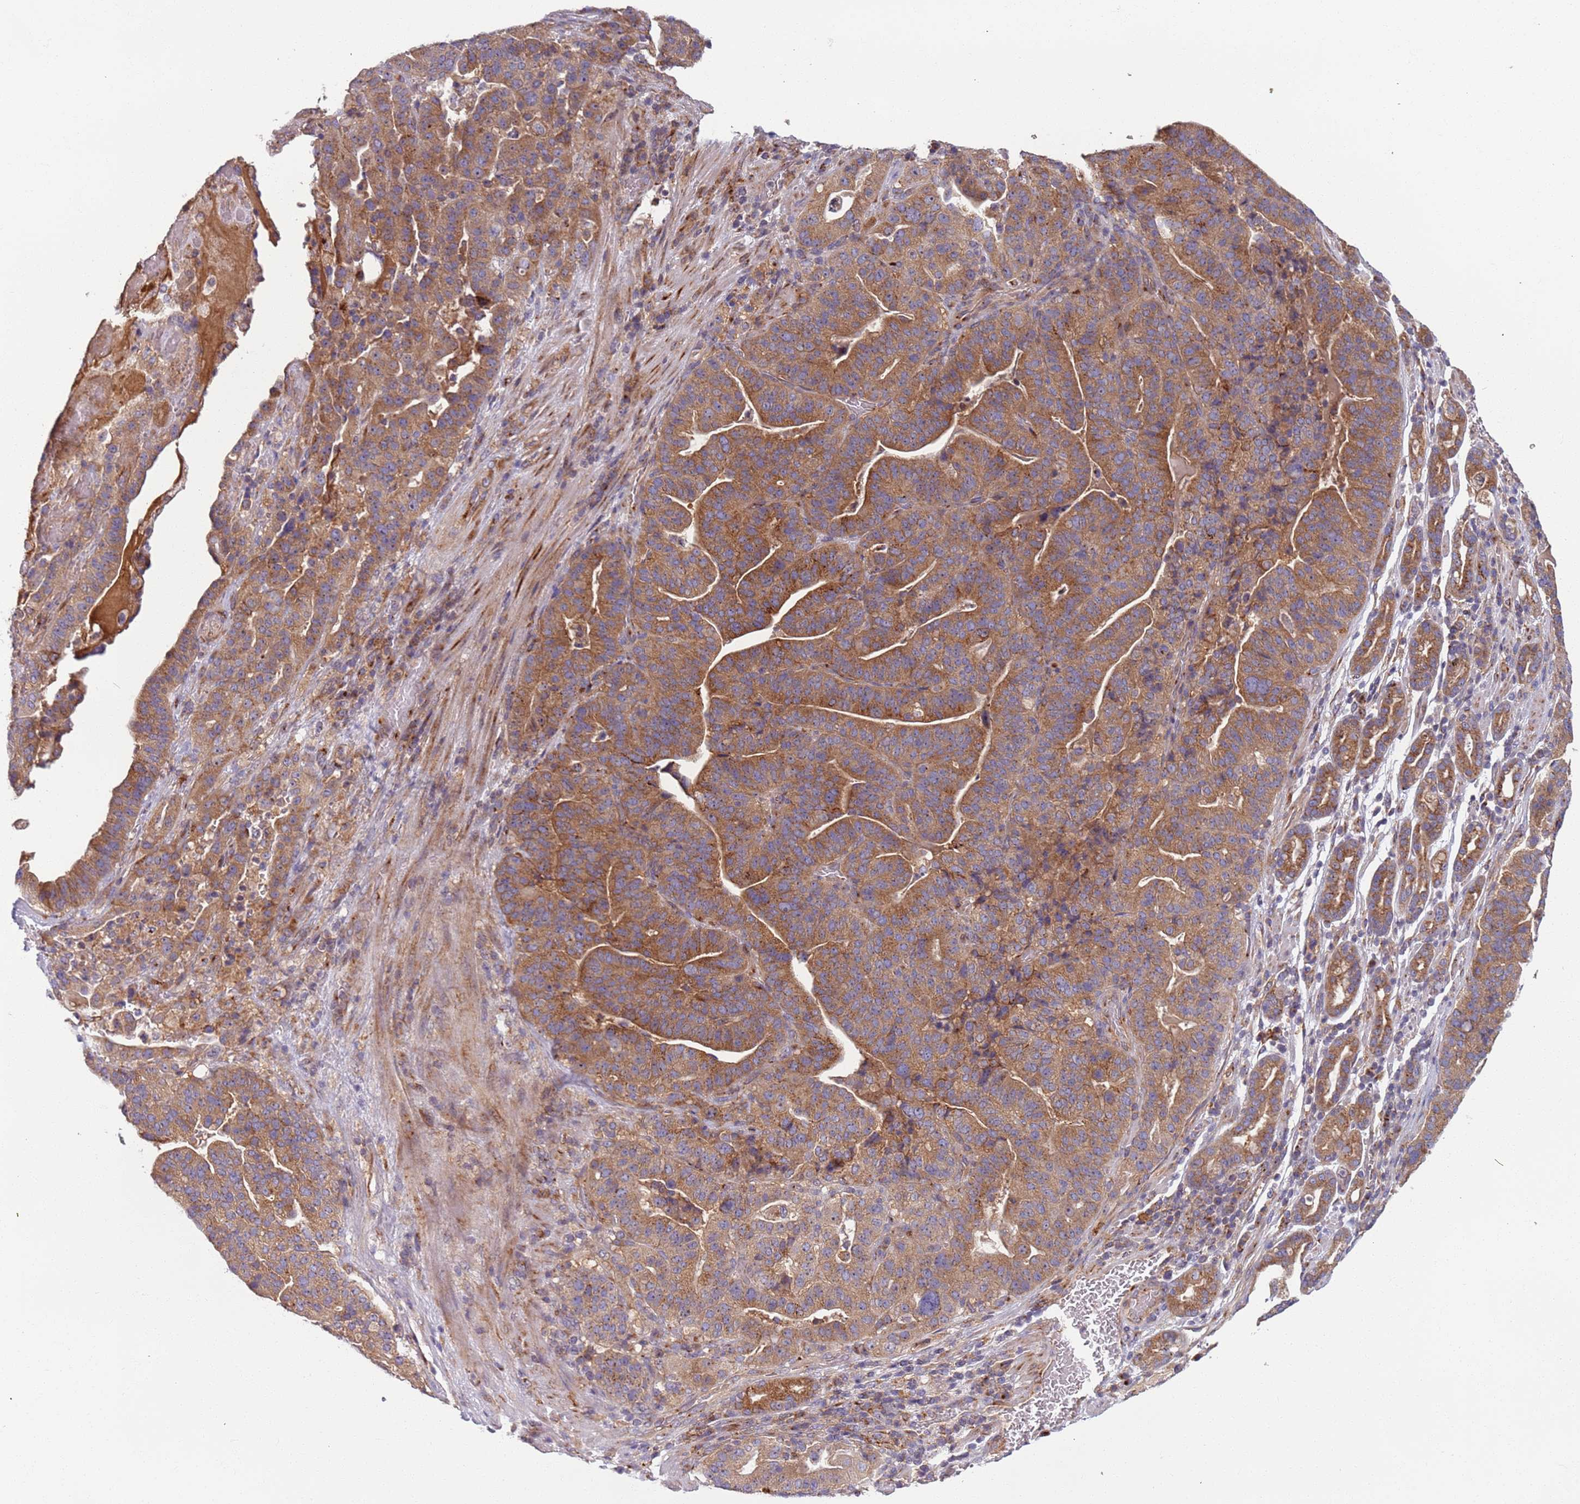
{"staining": {"intensity": "moderate", "quantity": ">75%", "location": "cytoplasmic/membranous"}, "tissue": "stomach cancer", "cell_type": "Tumor cells", "image_type": "cancer", "snomed": [{"axis": "morphology", "description": "Adenocarcinoma, NOS"}, {"axis": "topography", "description": "Stomach"}], "caption": "Stomach cancer was stained to show a protein in brown. There is medium levels of moderate cytoplasmic/membranous staining in about >75% of tumor cells.", "gene": "AKTIP", "patient": {"sex": "male", "age": 48}}